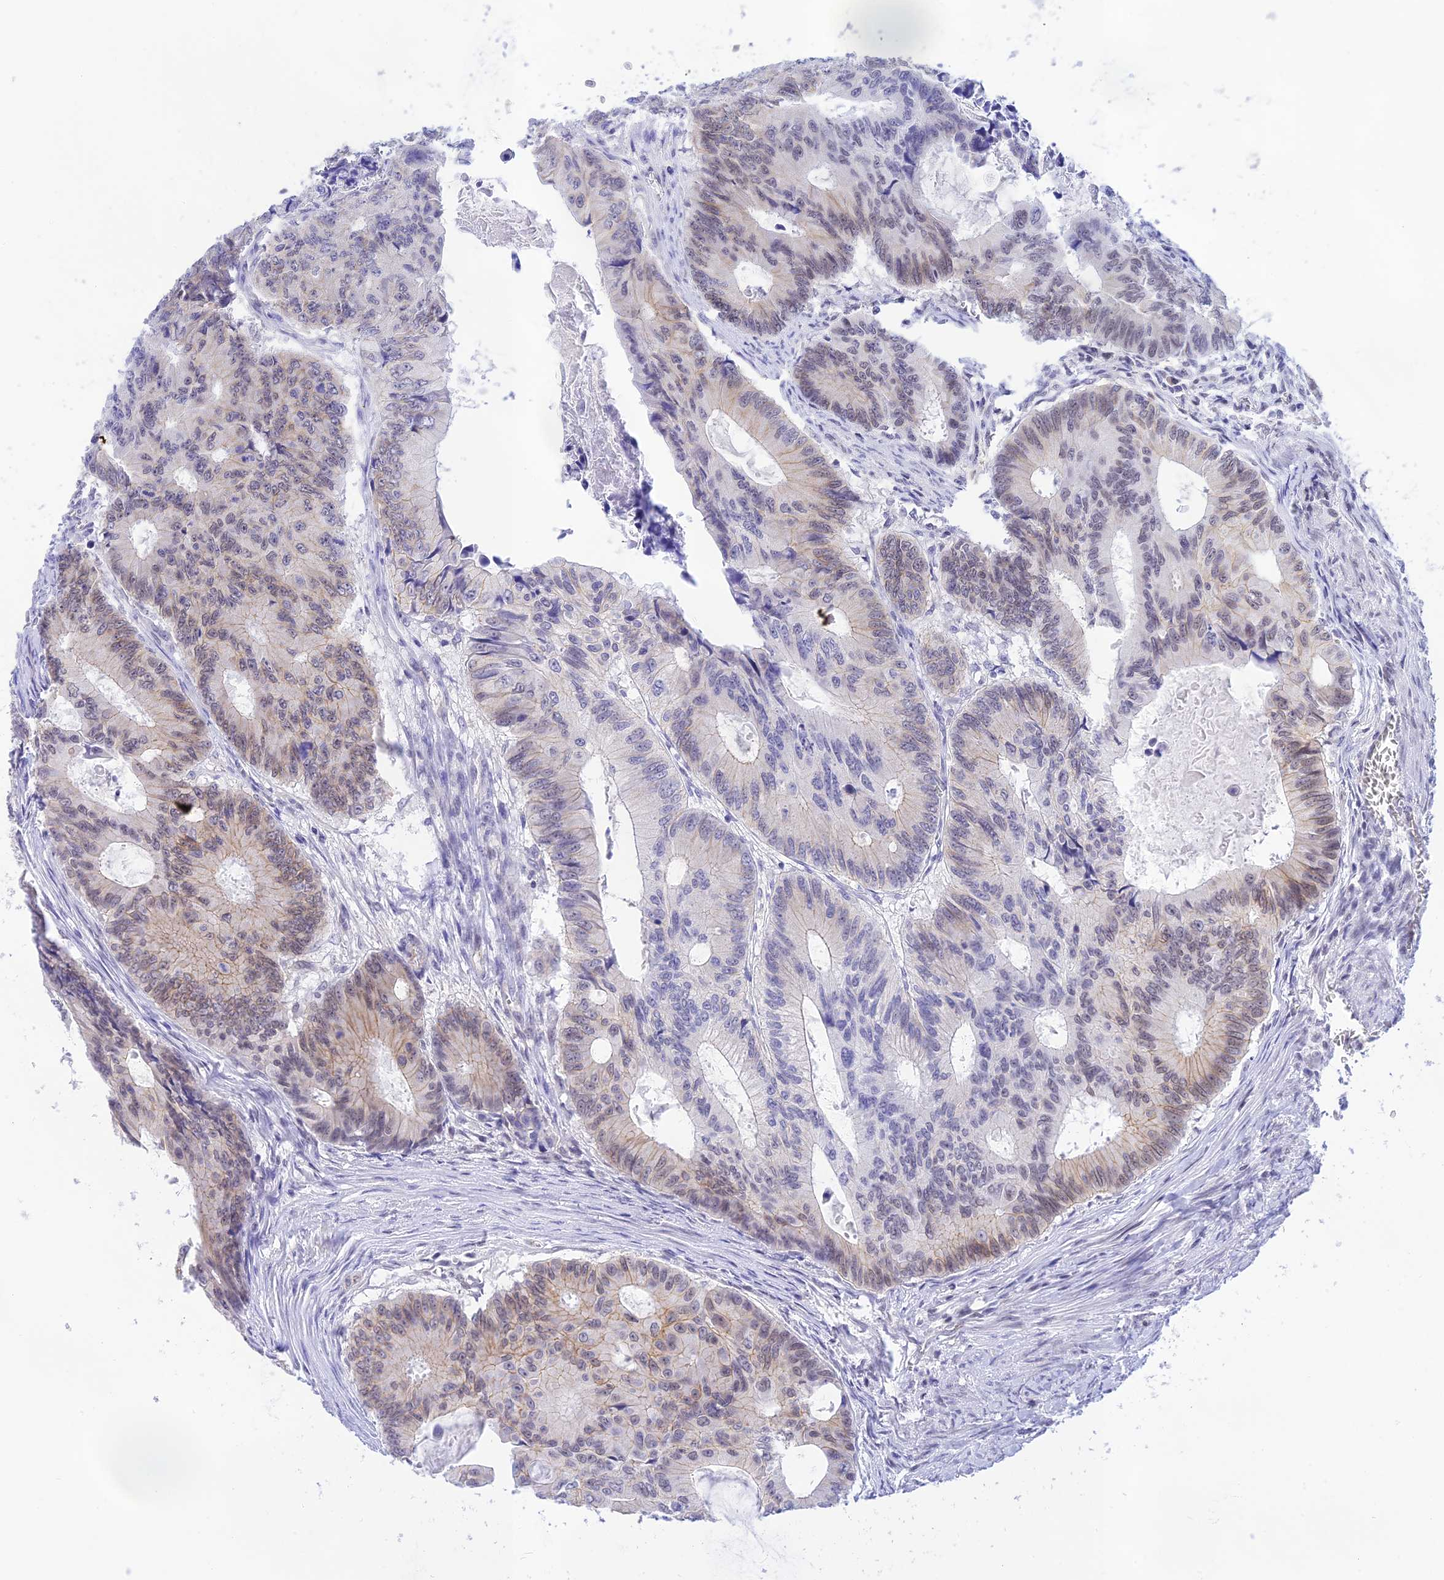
{"staining": {"intensity": "moderate", "quantity": "25%-75%", "location": "cytoplasmic/membranous,nuclear"}, "tissue": "colorectal cancer", "cell_type": "Tumor cells", "image_type": "cancer", "snomed": [{"axis": "morphology", "description": "Adenocarcinoma, NOS"}, {"axis": "topography", "description": "Colon"}], "caption": "There is medium levels of moderate cytoplasmic/membranous and nuclear expression in tumor cells of colorectal cancer (adenocarcinoma), as demonstrated by immunohistochemical staining (brown color).", "gene": "THAP11", "patient": {"sex": "male", "age": 85}}